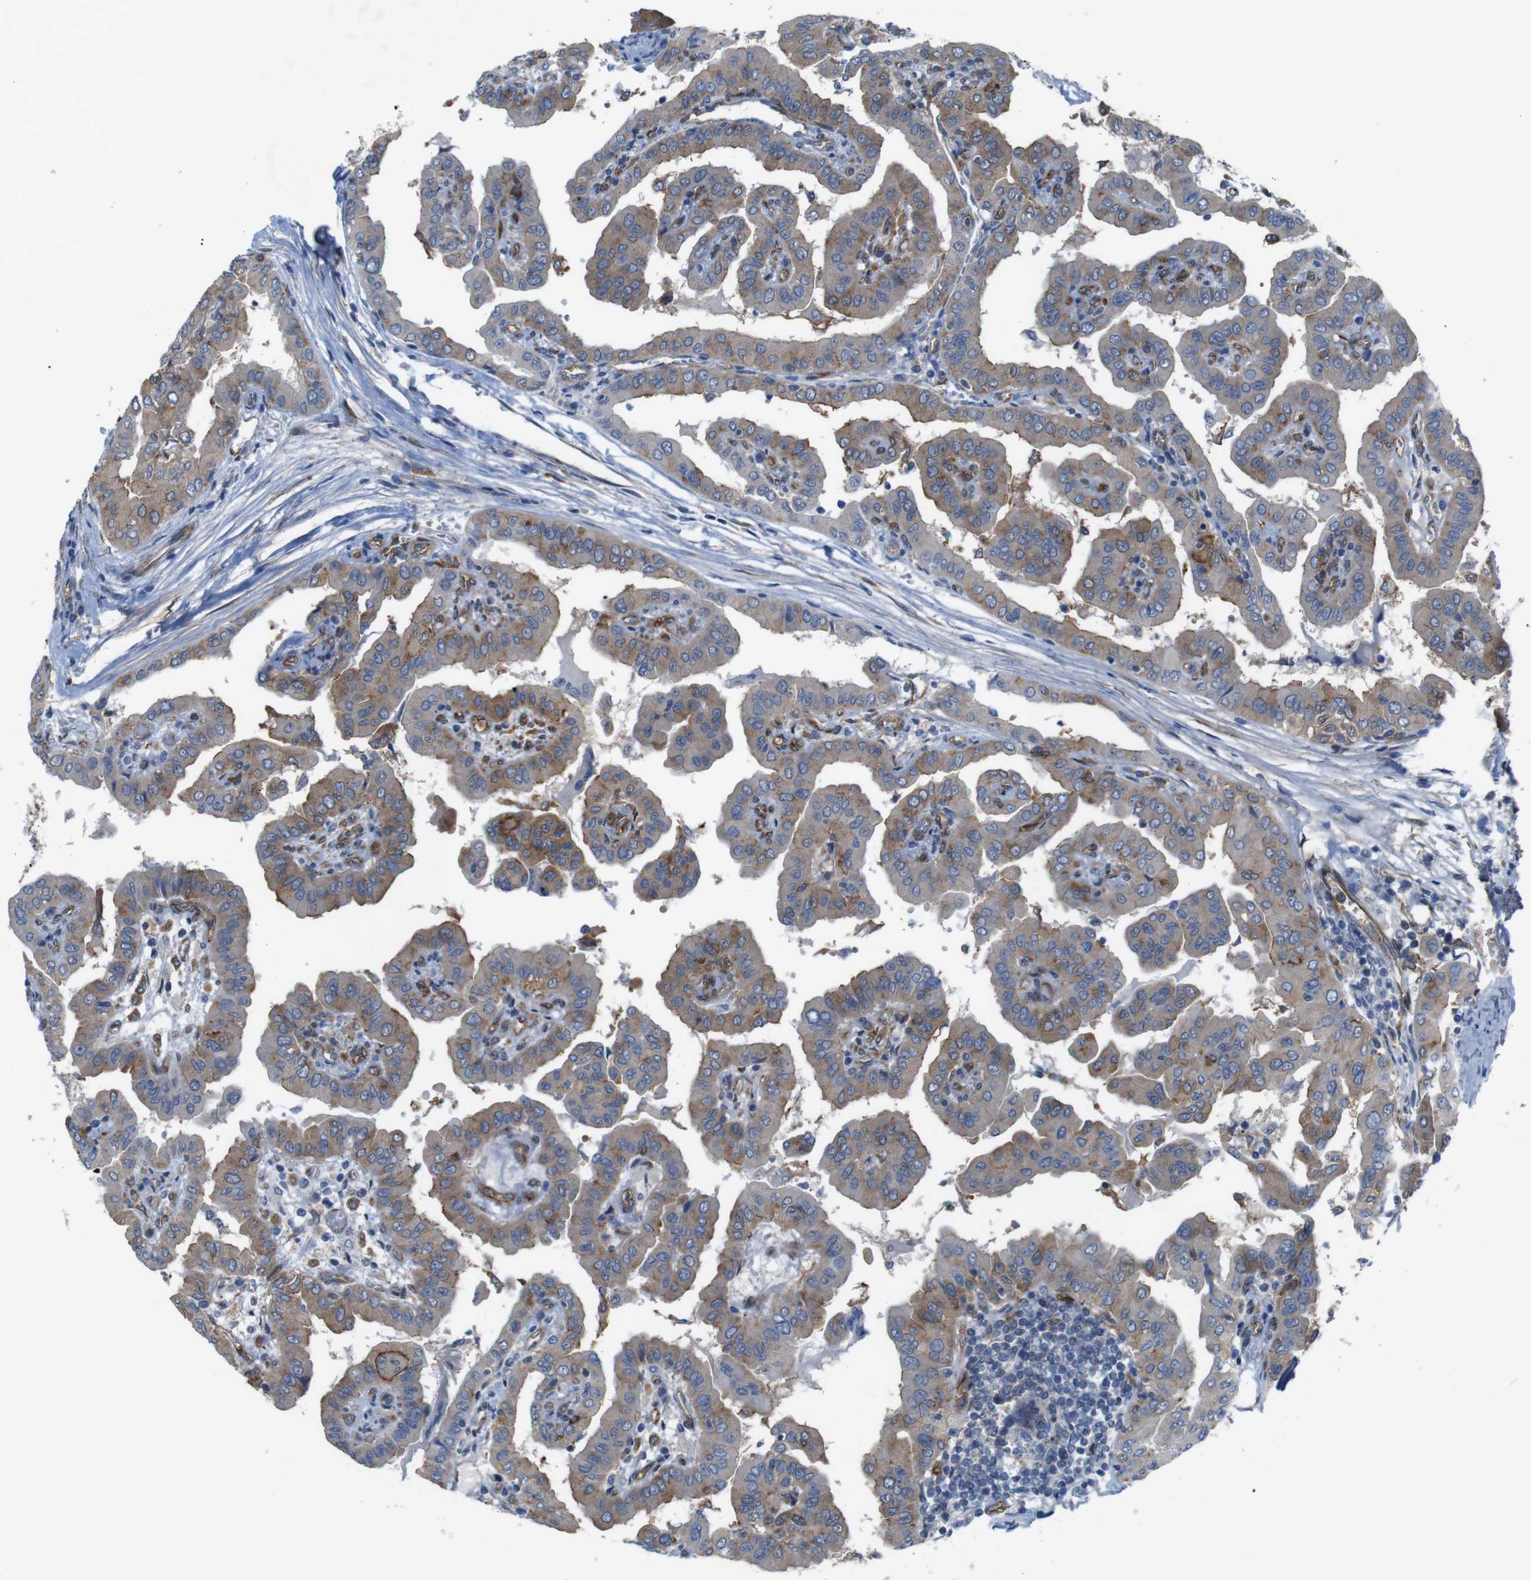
{"staining": {"intensity": "moderate", "quantity": "25%-75%", "location": "cytoplasmic/membranous"}, "tissue": "thyroid cancer", "cell_type": "Tumor cells", "image_type": "cancer", "snomed": [{"axis": "morphology", "description": "Papillary adenocarcinoma, NOS"}, {"axis": "topography", "description": "Thyroid gland"}], "caption": "Thyroid cancer (papillary adenocarcinoma) stained with DAB (3,3'-diaminobenzidine) IHC displays medium levels of moderate cytoplasmic/membranous staining in about 25%-75% of tumor cells. (IHC, brightfield microscopy, high magnification).", "gene": "PTGER4", "patient": {"sex": "male", "age": 33}}